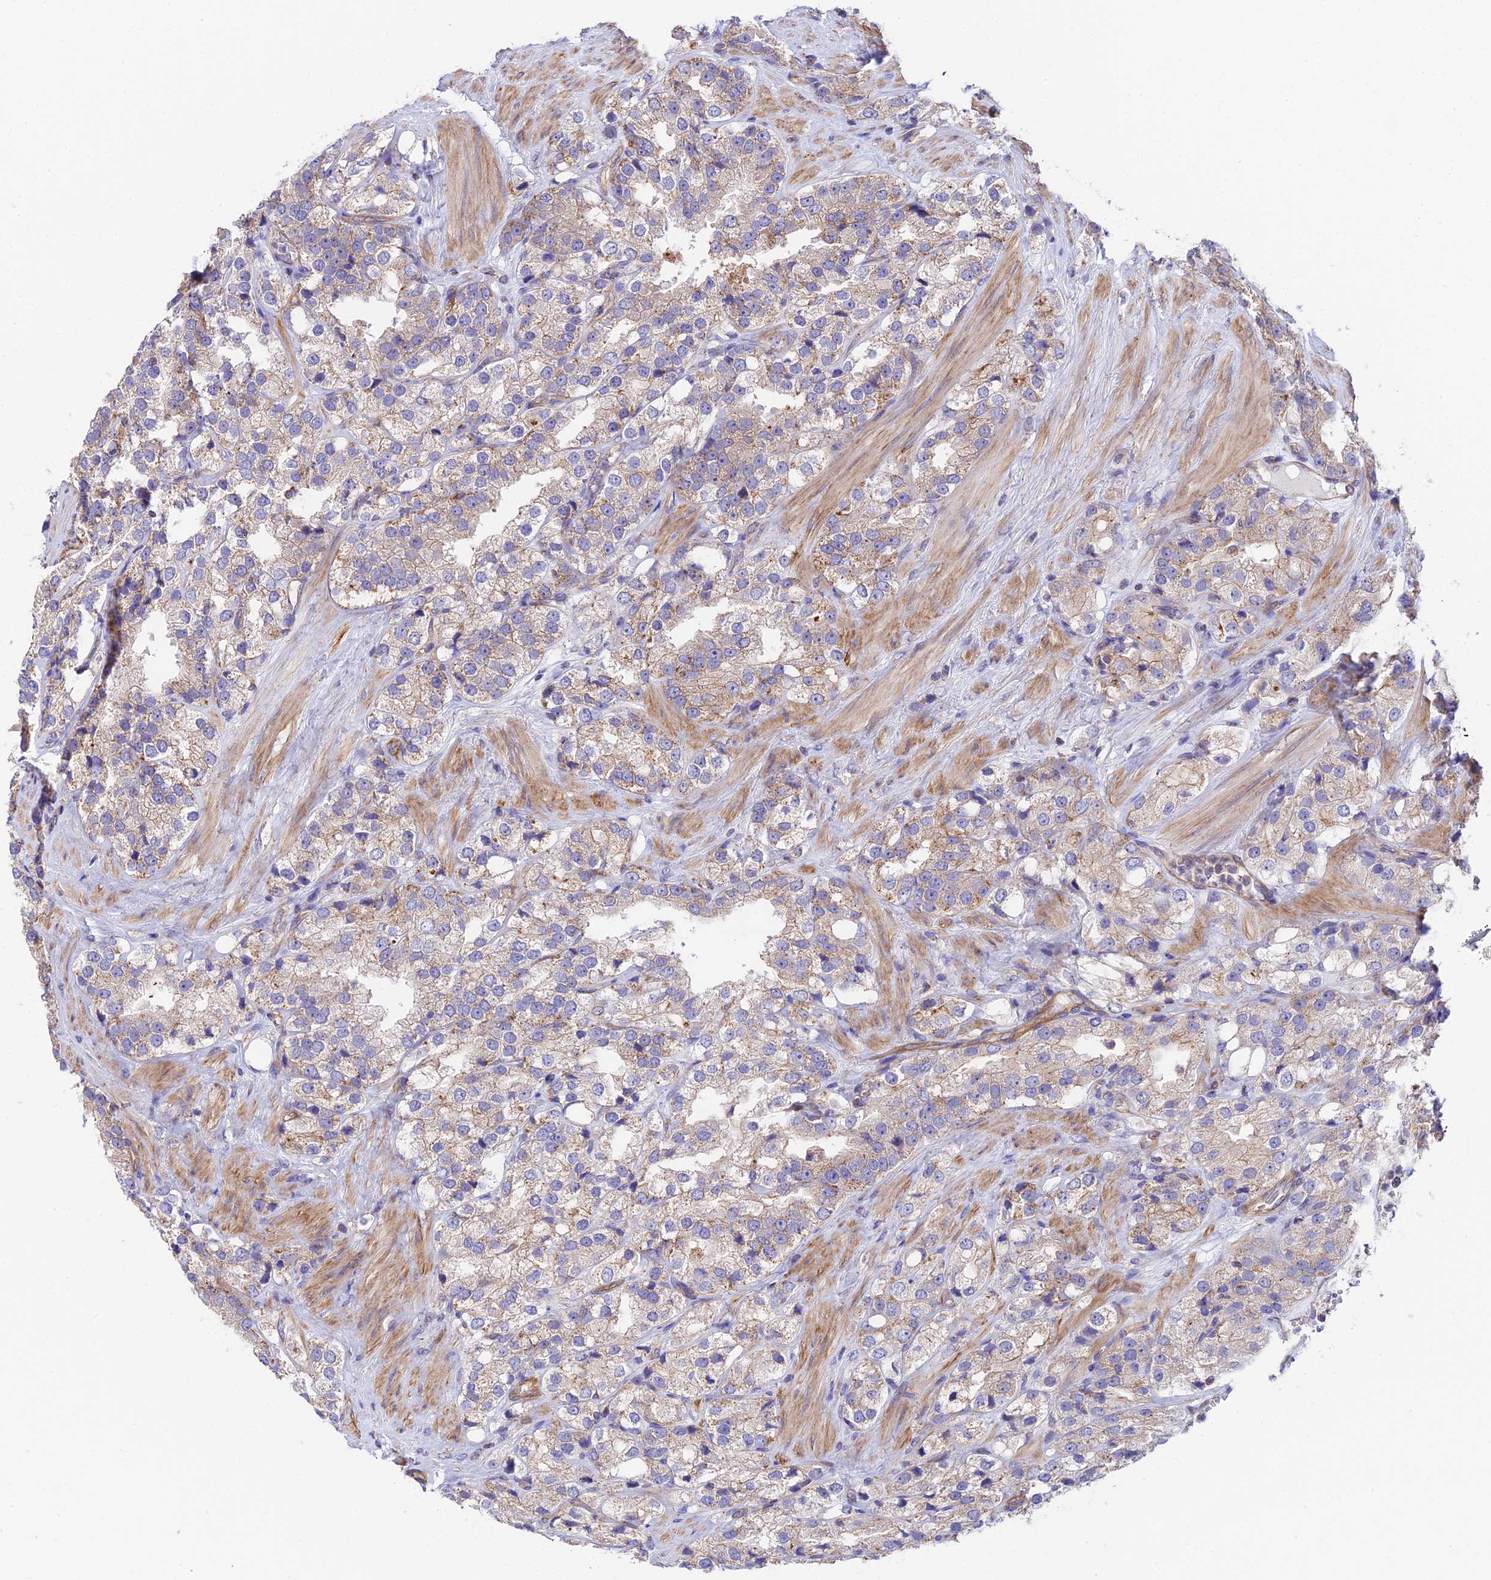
{"staining": {"intensity": "weak", "quantity": ">75%", "location": "cytoplasmic/membranous"}, "tissue": "prostate cancer", "cell_type": "Tumor cells", "image_type": "cancer", "snomed": [{"axis": "morphology", "description": "Adenocarcinoma, NOS"}, {"axis": "topography", "description": "Prostate"}], "caption": "Prostate cancer was stained to show a protein in brown. There is low levels of weak cytoplasmic/membranous positivity in about >75% of tumor cells.", "gene": "QRFP", "patient": {"sex": "male", "age": 79}}